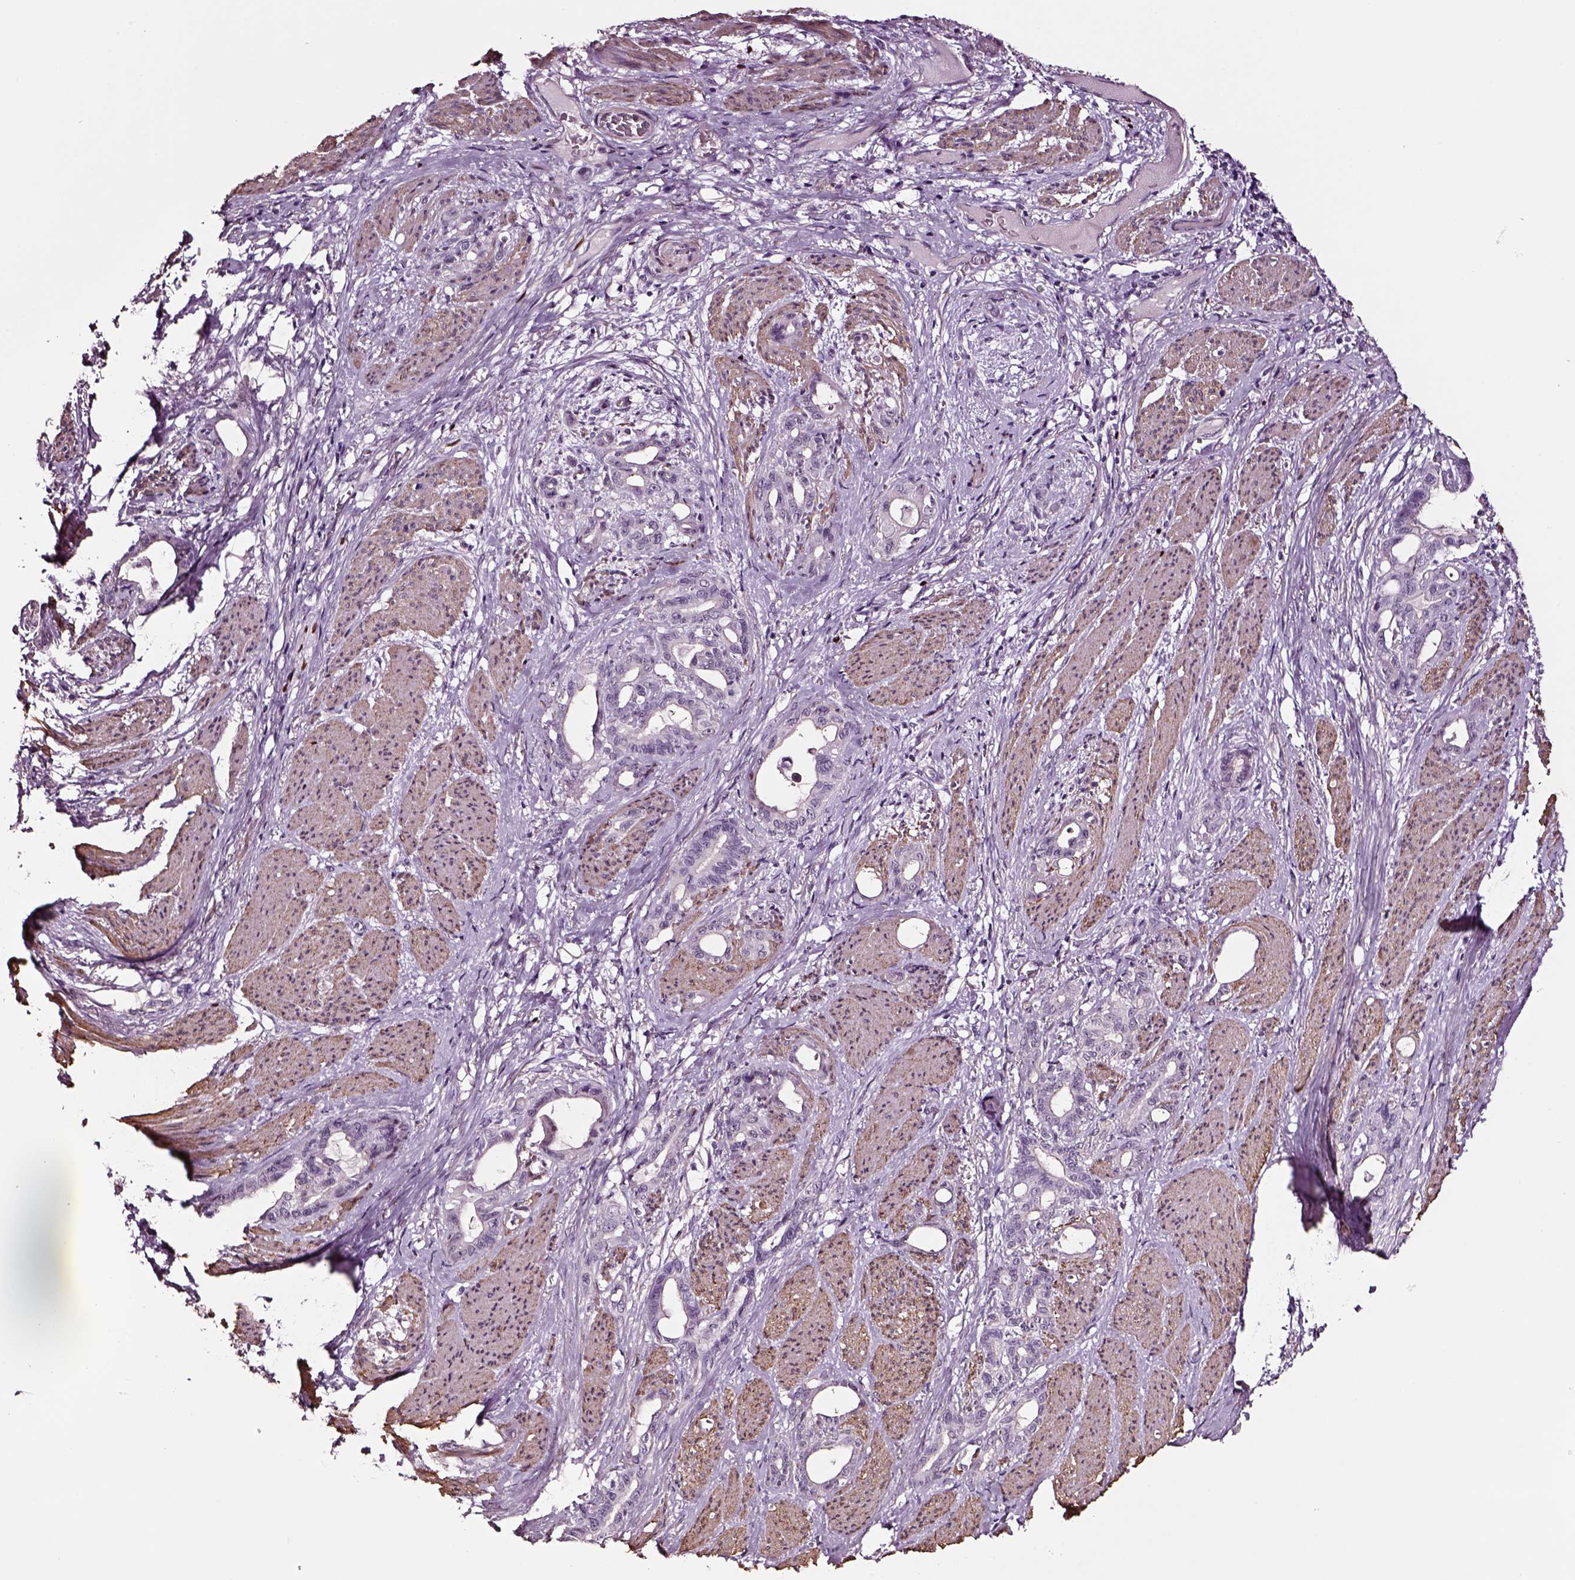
{"staining": {"intensity": "negative", "quantity": "none", "location": "none"}, "tissue": "stomach cancer", "cell_type": "Tumor cells", "image_type": "cancer", "snomed": [{"axis": "morphology", "description": "Normal tissue, NOS"}, {"axis": "morphology", "description": "Adenocarcinoma, NOS"}, {"axis": "topography", "description": "Esophagus"}, {"axis": "topography", "description": "Stomach, upper"}], "caption": "The immunohistochemistry (IHC) image has no significant expression in tumor cells of stomach adenocarcinoma tissue. Nuclei are stained in blue.", "gene": "SOX10", "patient": {"sex": "male", "age": 62}}